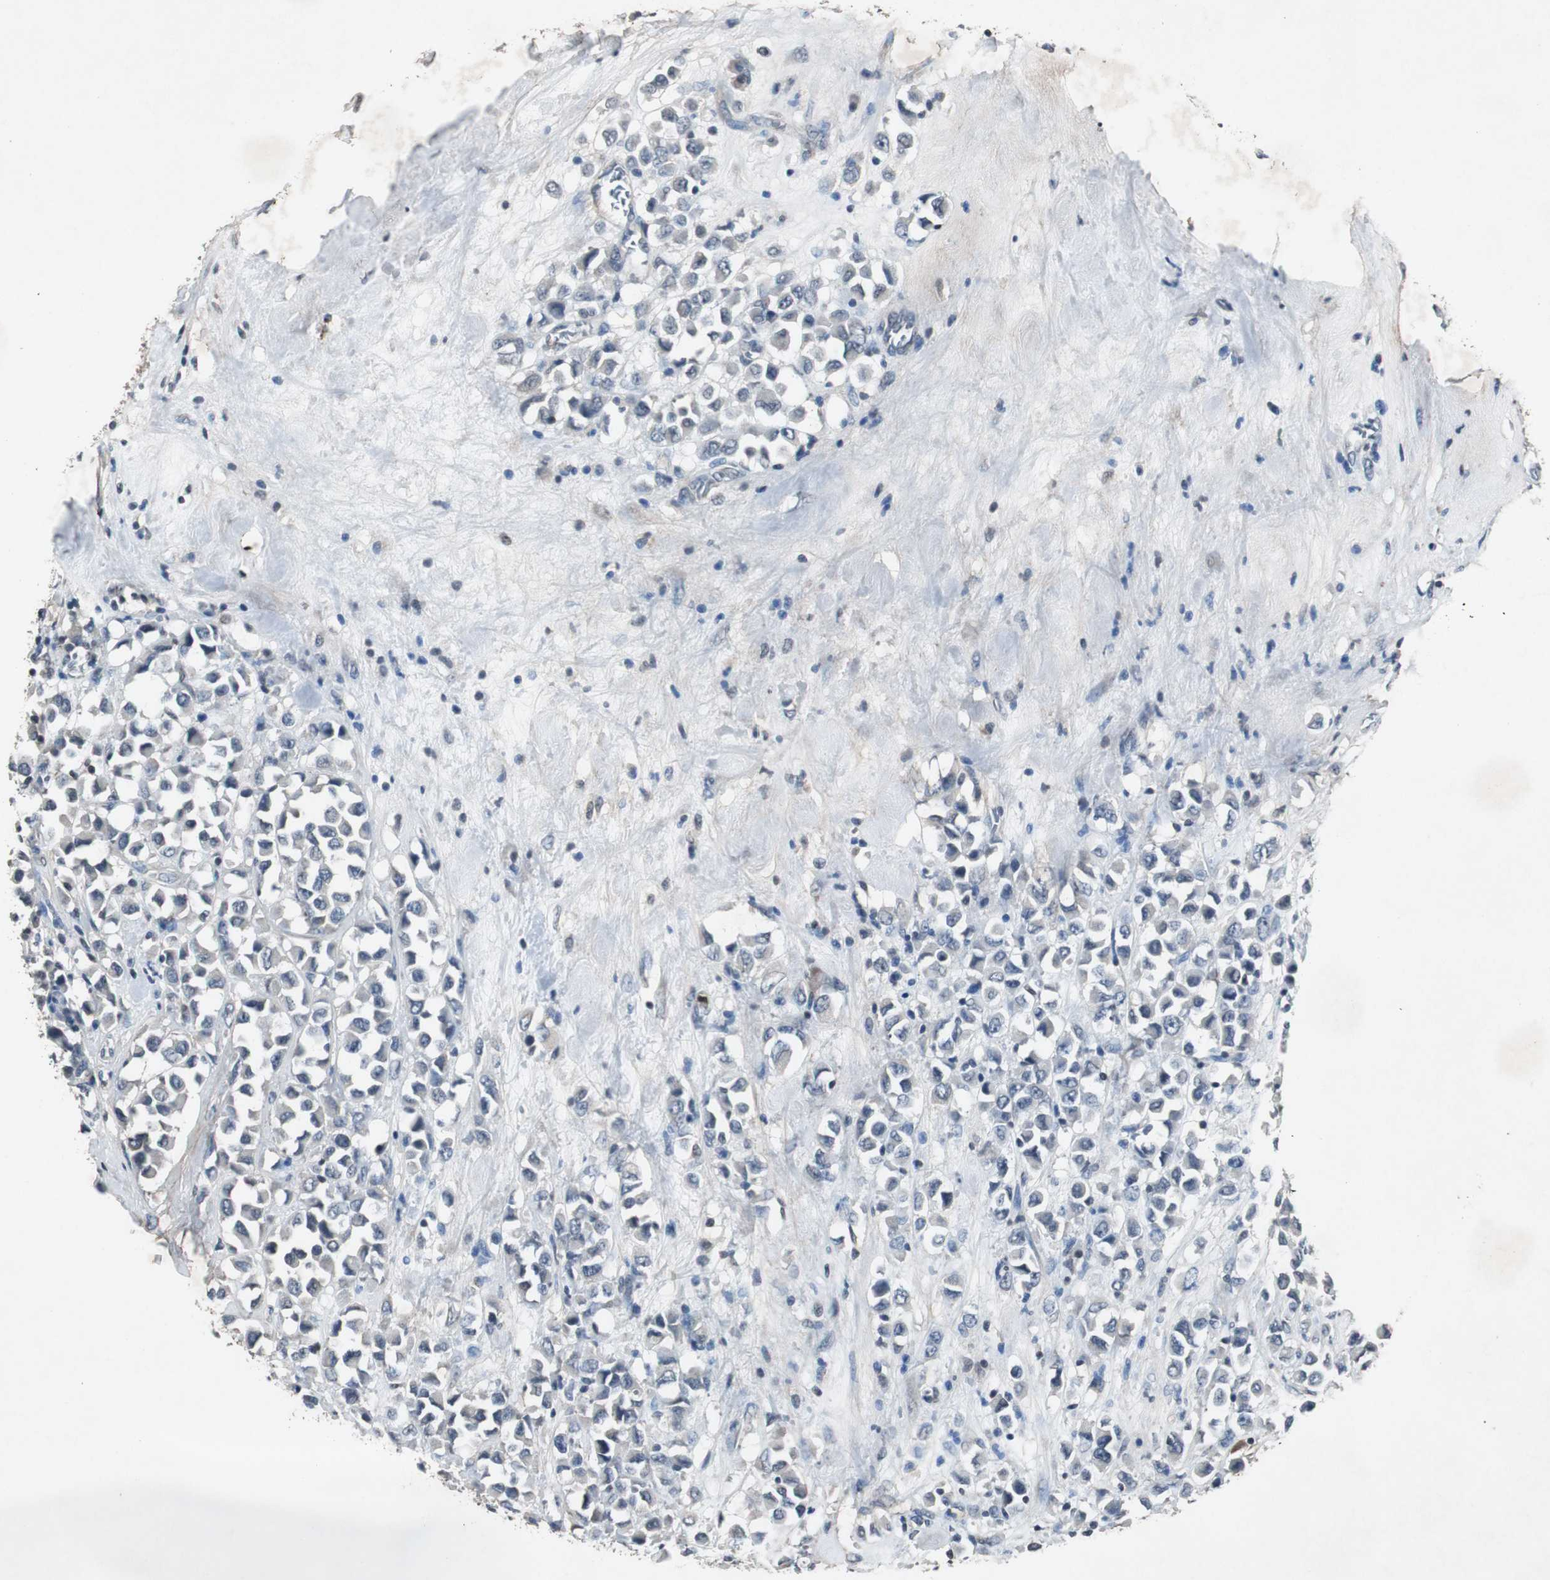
{"staining": {"intensity": "negative", "quantity": "none", "location": "none"}, "tissue": "breast cancer", "cell_type": "Tumor cells", "image_type": "cancer", "snomed": [{"axis": "morphology", "description": "Duct carcinoma"}, {"axis": "topography", "description": "Breast"}], "caption": "The immunohistochemistry photomicrograph has no significant positivity in tumor cells of breast cancer tissue. (DAB IHC with hematoxylin counter stain).", "gene": "ADNP2", "patient": {"sex": "female", "age": 61}}